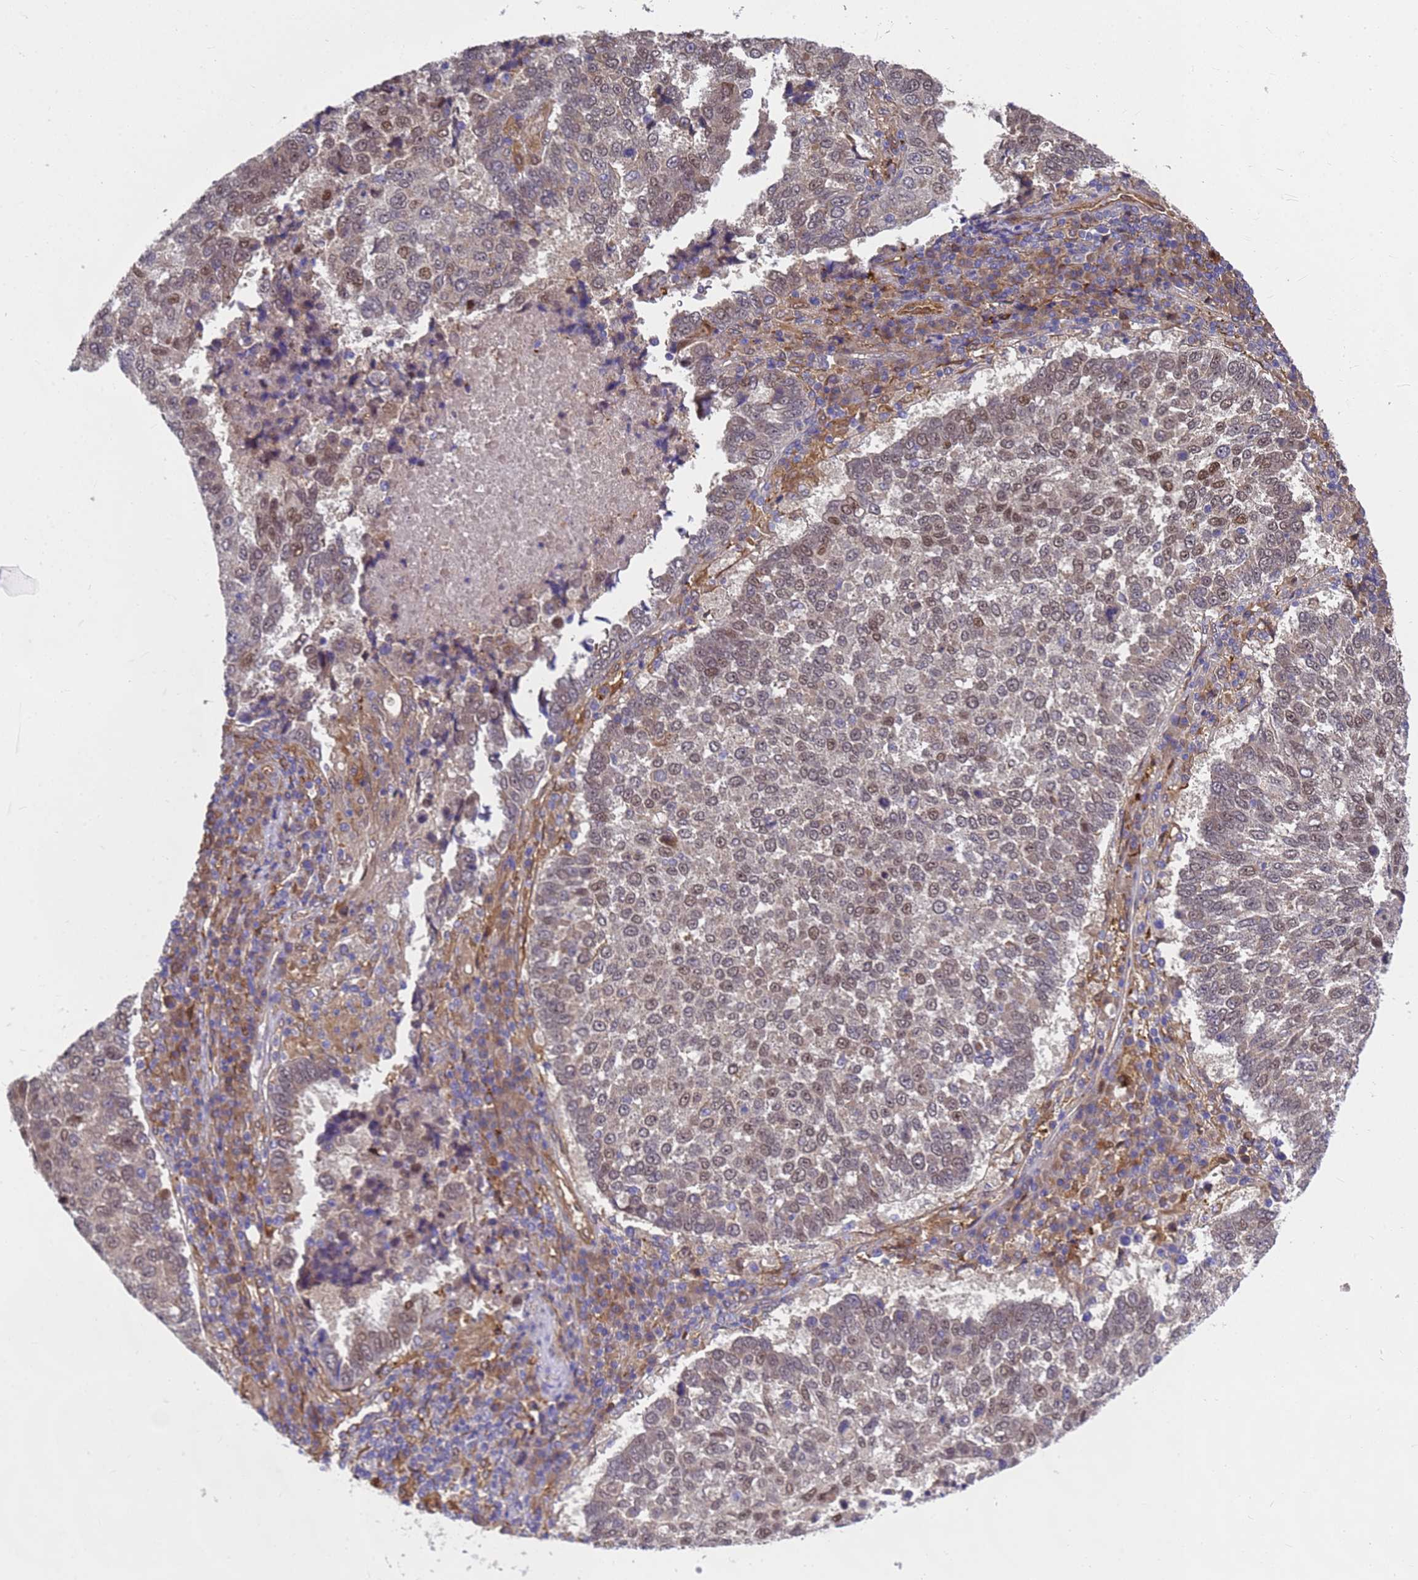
{"staining": {"intensity": "moderate", "quantity": "25%-75%", "location": "nuclear"}, "tissue": "lung cancer", "cell_type": "Tumor cells", "image_type": "cancer", "snomed": [{"axis": "morphology", "description": "Squamous cell carcinoma, NOS"}, {"axis": "topography", "description": "Lung"}], "caption": "This image shows immunohistochemistry staining of lung cancer (squamous cell carcinoma), with medium moderate nuclear staining in approximately 25%-75% of tumor cells.", "gene": "SLC35E2B", "patient": {"sex": "male", "age": 73}}